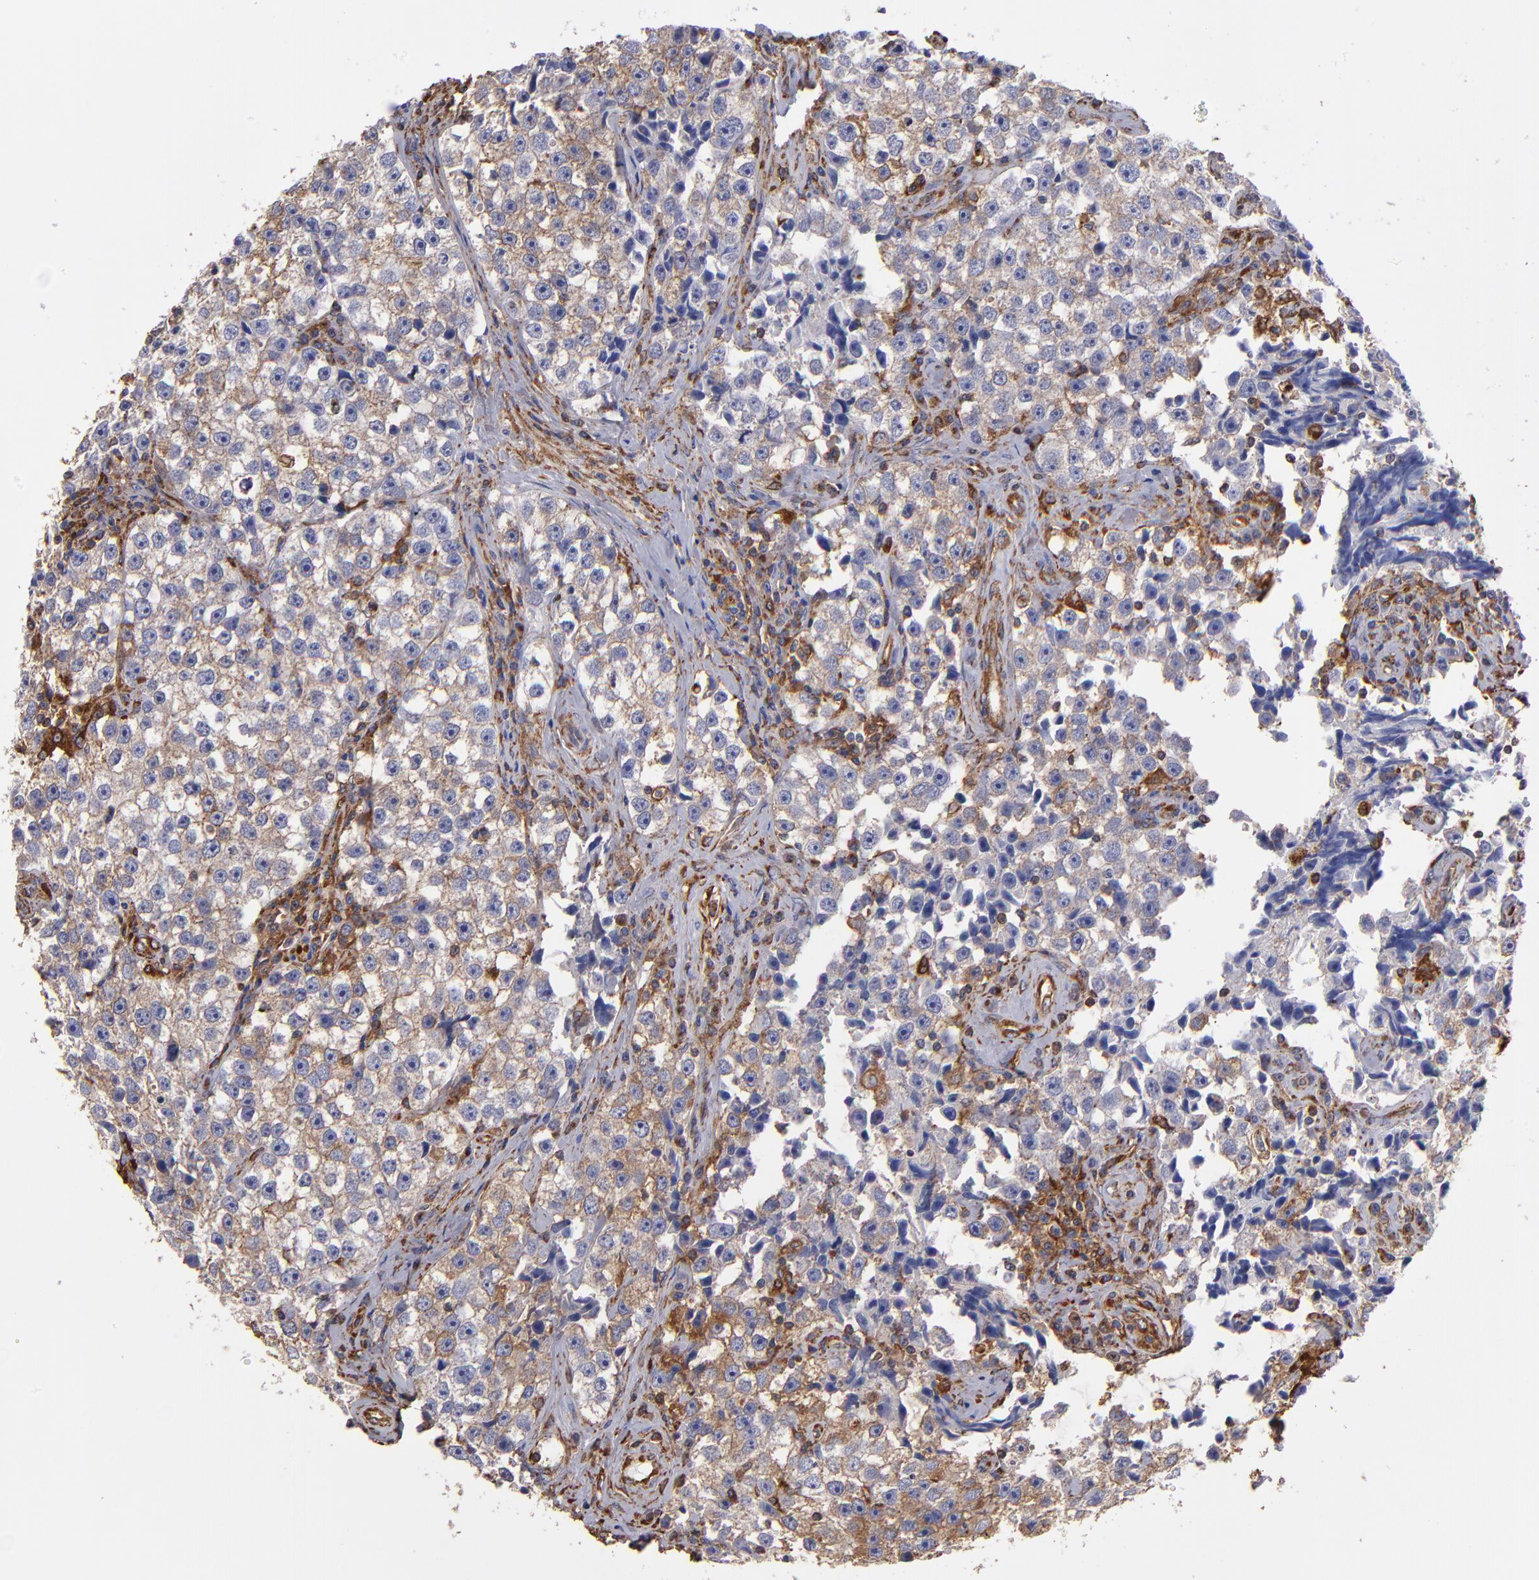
{"staining": {"intensity": "negative", "quantity": "none", "location": "none"}, "tissue": "testis cancer", "cell_type": "Tumor cells", "image_type": "cancer", "snomed": [{"axis": "morphology", "description": "Seminoma, NOS"}, {"axis": "topography", "description": "Testis"}], "caption": "DAB (3,3'-diaminobenzidine) immunohistochemical staining of testis cancer demonstrates no significant staining in tumor cells.", "gene": "MVP", "patient": {"sex": "male", "age": 32}}